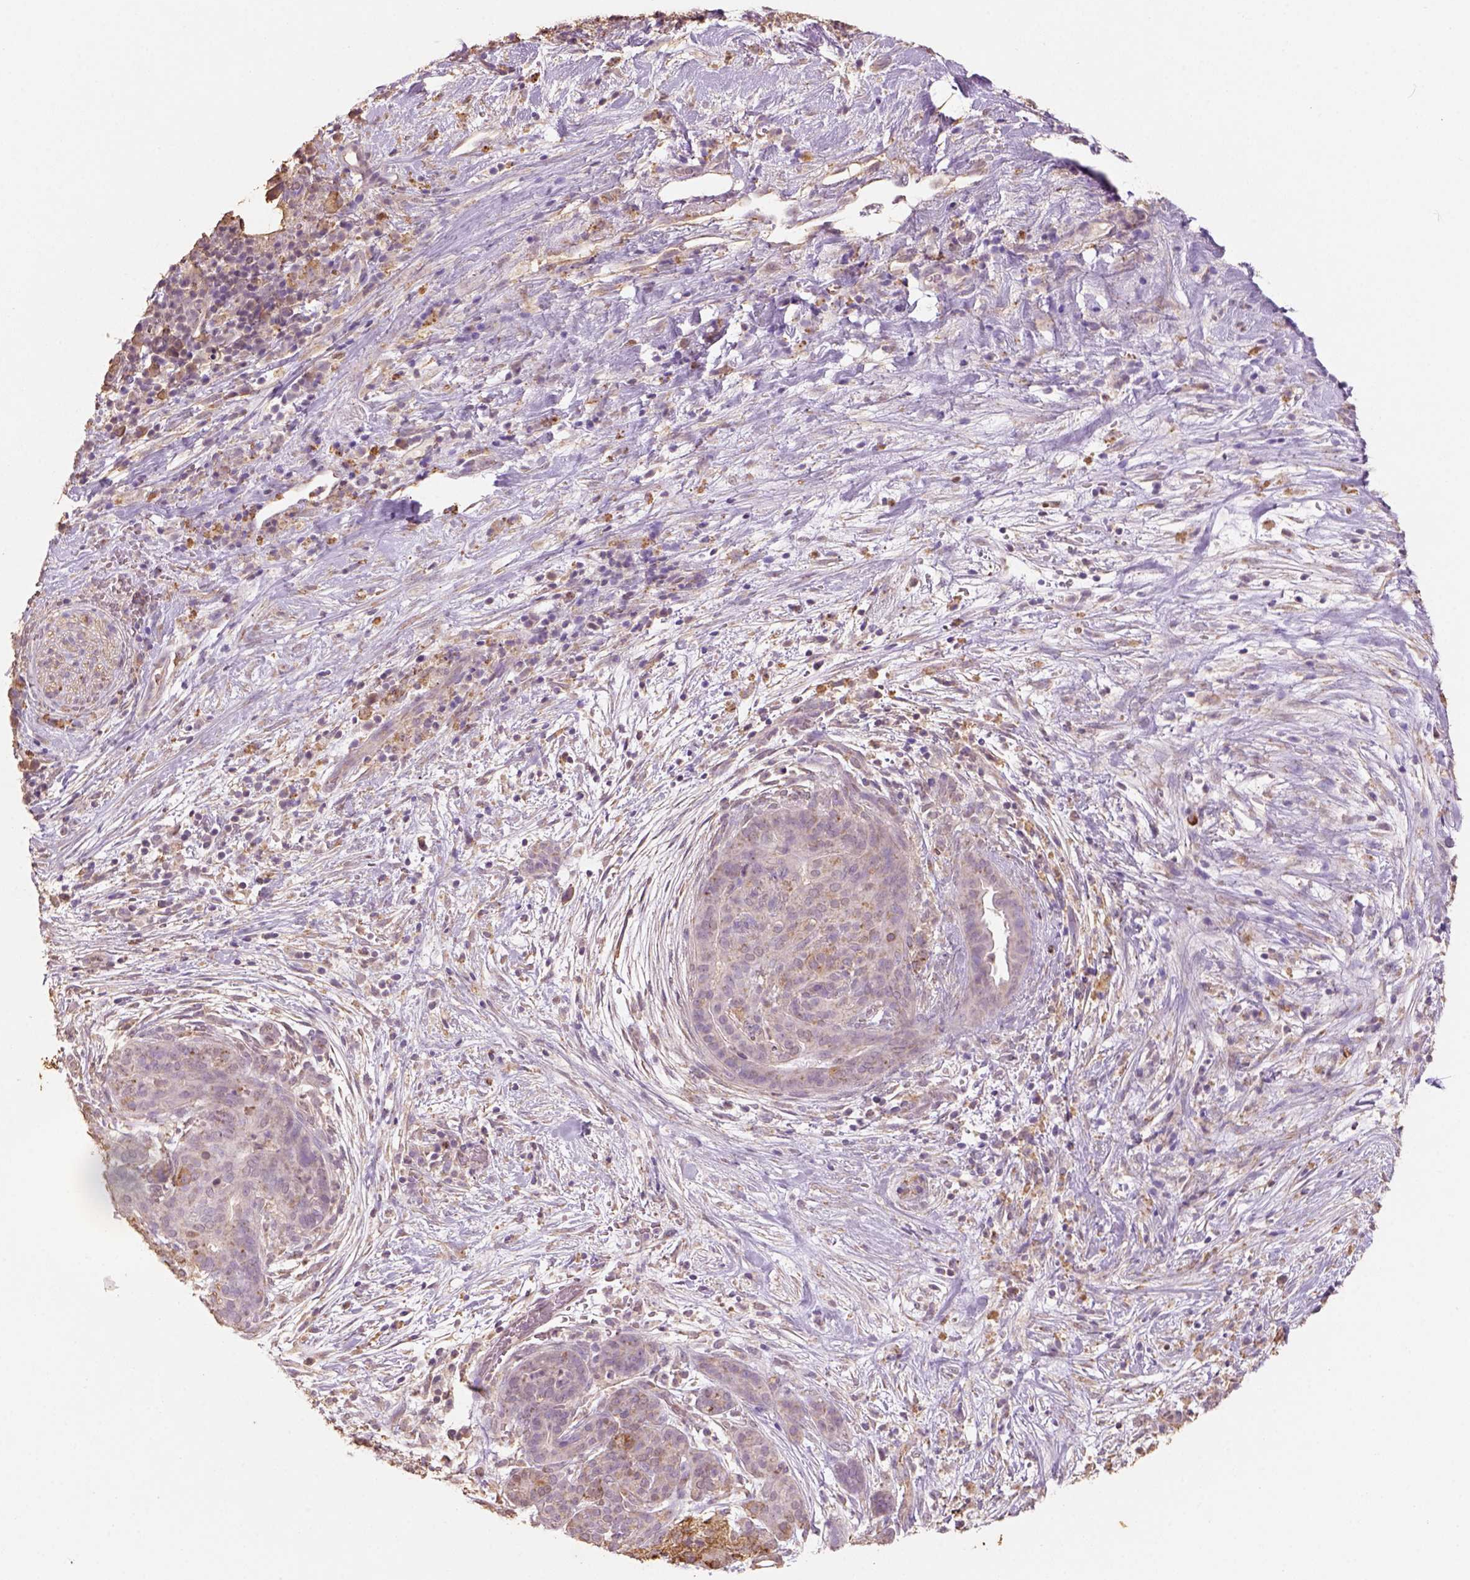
{"staining": {"intensity": "moderate", "quantity": "<25%", "location": "cytoplasmic/membranous"}, "tissue": "pancreatic cancer", "cell_type": "Tumor cells", "image_type": "cancer", "snomed": [{"axis": "morphology", "description": "Adenocarcinoma, NOS"}, {"axis": "topography", "description": "Pancreas"}], "caption": "A brown stain labels moderate cytoplasmic/membranous staining of a protein in human pancreatic cancer (adenocarcinoma) tumor cells. The staining is performed using DAB (3,3'-diaminobenzidine) brown chromogen to label protein expression. The nuclei are counter-stained blue using hematoxylin.", "gene": "AP2B1", "patient": {"sex": "male", "age": 44}}